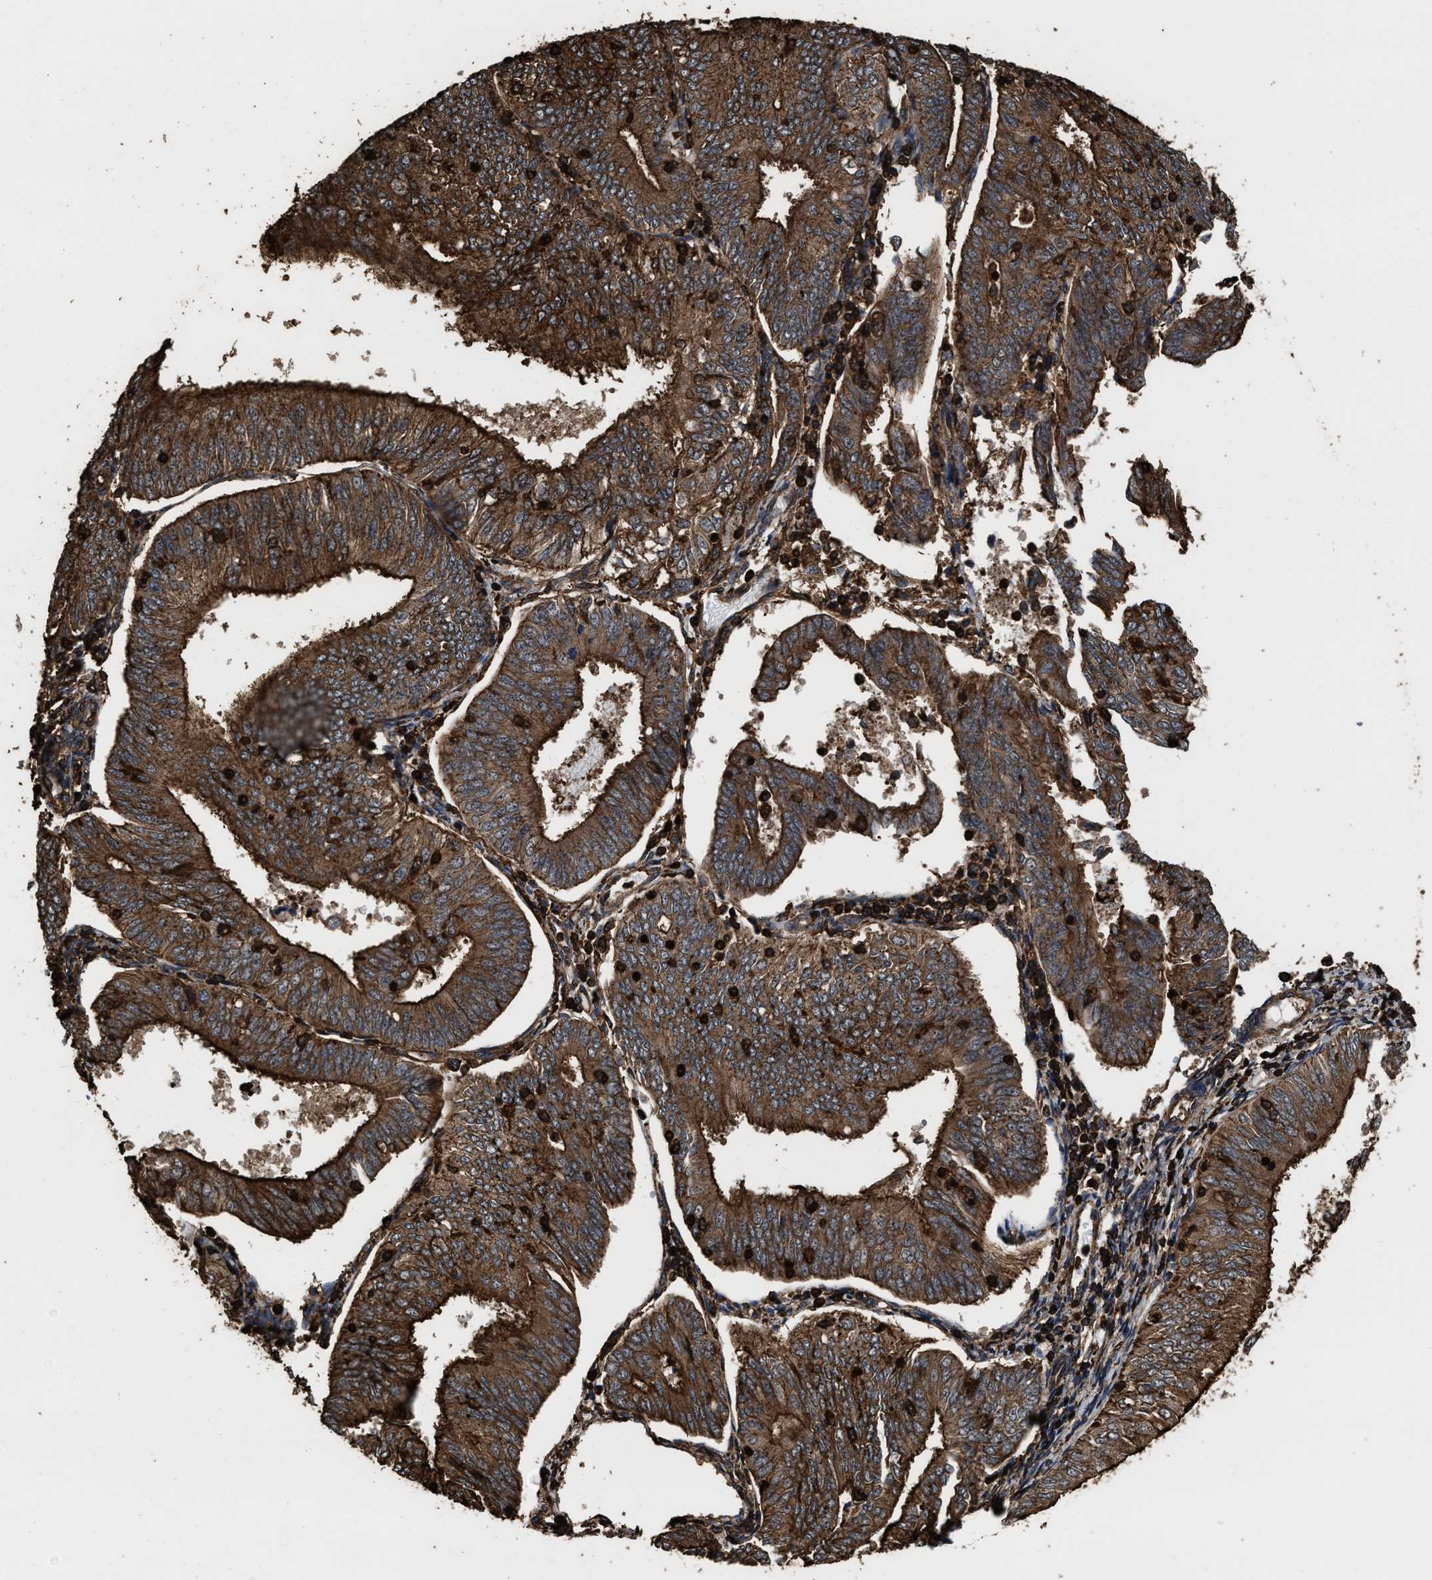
{"staining": {"intensity": "strong", "quantity": ">75%", "location": "cytoplasmic/membranous"}, "tissue": "endometrial cancer", "cell_type": "Tumor cells", "image_type": "cancer", "snomed": [{"axis": "morphology", "description": "Adenocarcinoma, NOS"}, {"axis": "topography", "description": "Endometrium"}], "caption": "IHC (DAB) staining of human endometrial adenocarcinoma displays strong cytoplasmic/membranous protein positivity in approximately >75% of tumor cells.", "gene": "KBTBD2", "patient": {"sex": "female", "age": 58}}